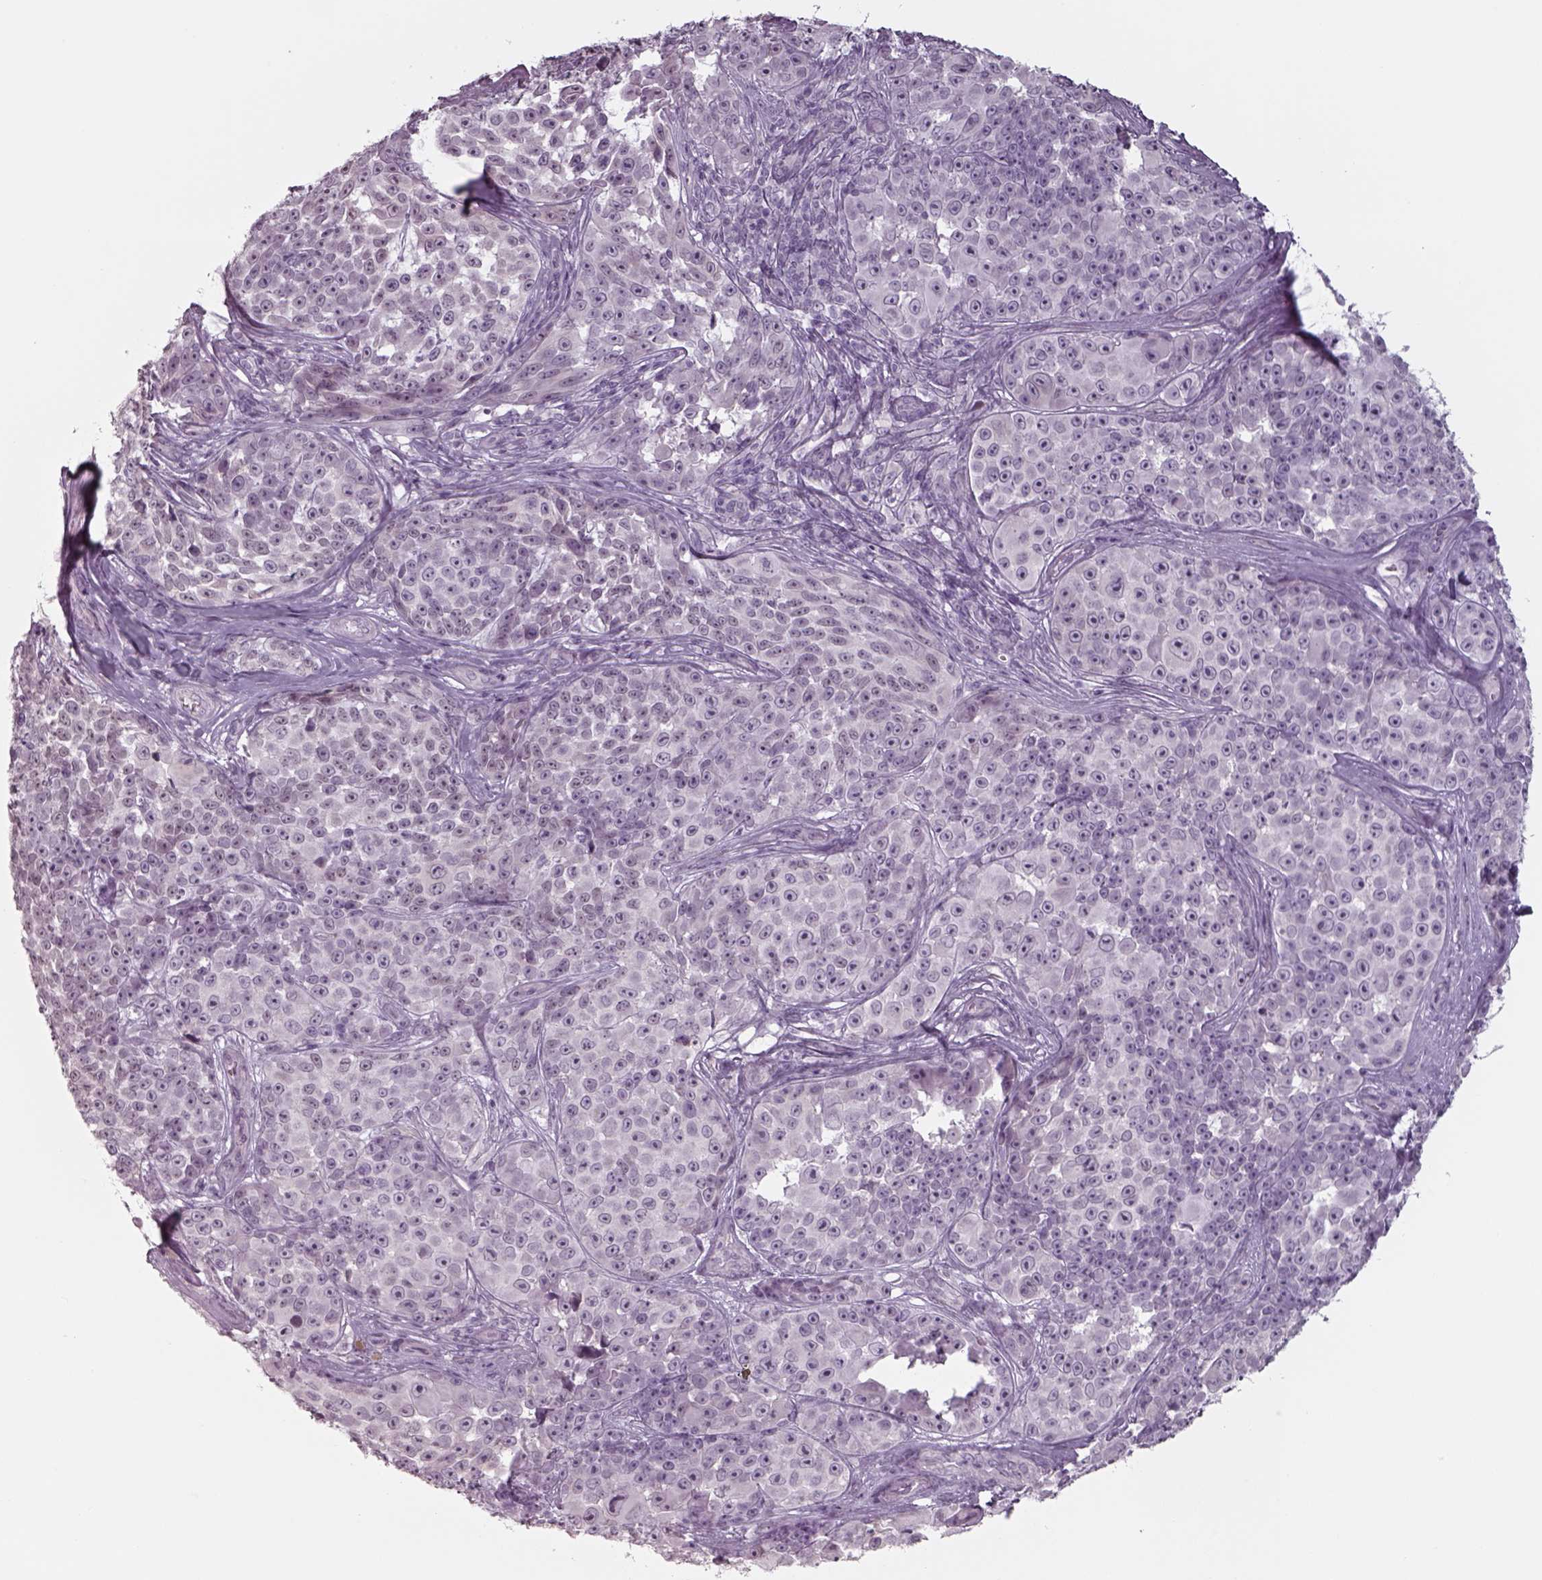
{"staining": {"intensity": "negative", "quantity": "none", "location": "none"}, "tissue": "melanoma", "cell_type": "Tumor cells", "image_type": "cancer", "snomed": [{"axis": "morphology", "description": "Malignant melanoma, NOS"}, {"axis": "topography", "description": "Skin"}], "caption": "Immunohistochemistry histopathology image of human melanoma stained for a protein (brown), which displays no positivity in tumor cells.", "gene": "SEPTIN14", "patient": {"sex": "female", "age": 88}}